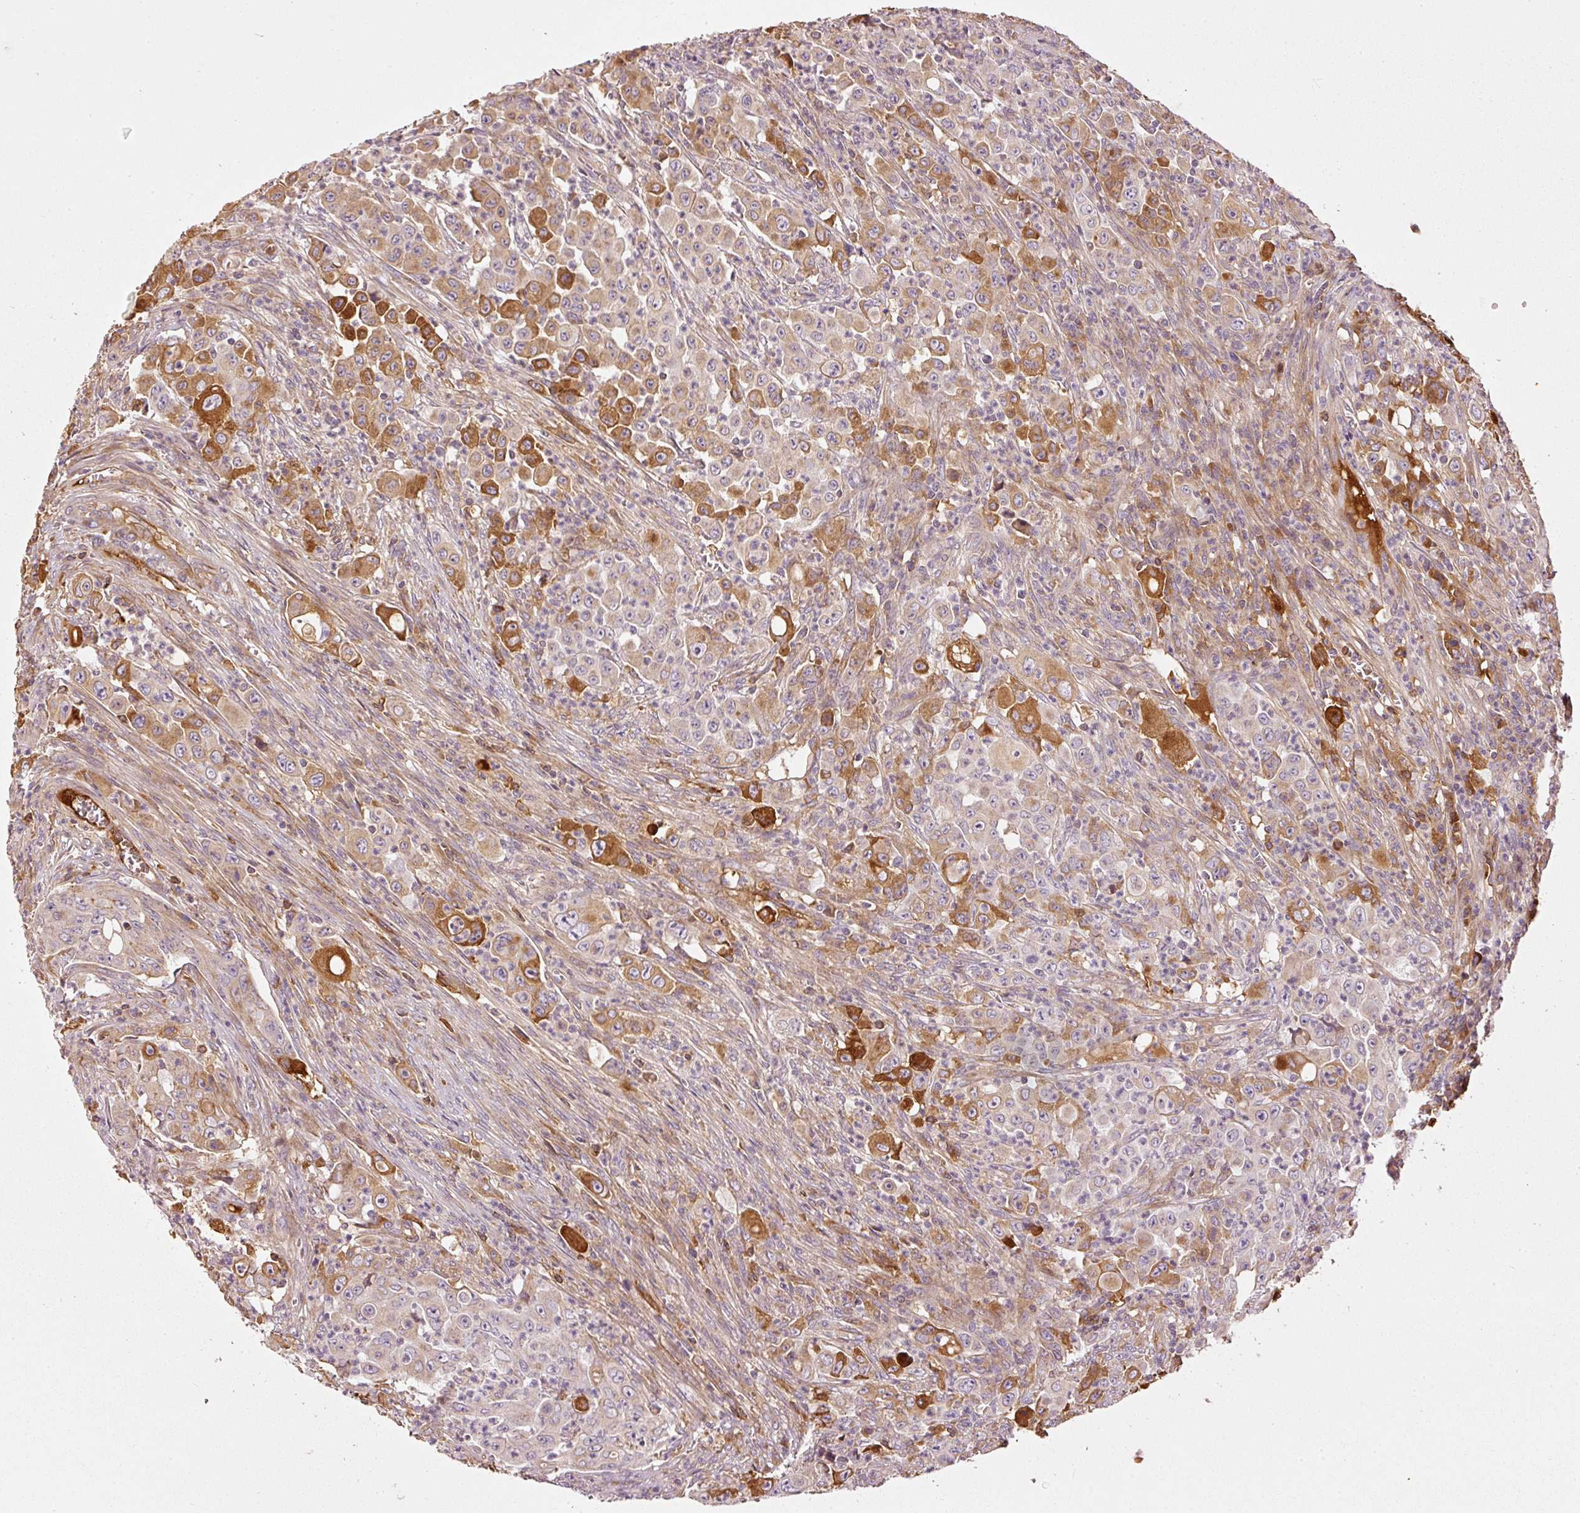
{"staining": {"intensity": "moderate", "quantity": ">75%", "location": "cytoplasmic/membranous"}, "tissue": "colorectal cancer", "cell_type": "Tumor cells", "image_type": "cancer", "snomed": [{"axis": "morphology", "description": "Adenocarcinoma, NOS"}, {"axis": "topography", "description": "Colon"}], "caption": "Immunohistochemical staining of colorectal cancer (adenocarcinoma) displays medium levels of moderate cytoplasmic/membranous staining in about >75% of tumor cells.", "gene": "SERPING1", "patient": {"sex": "male", "age": 51}}